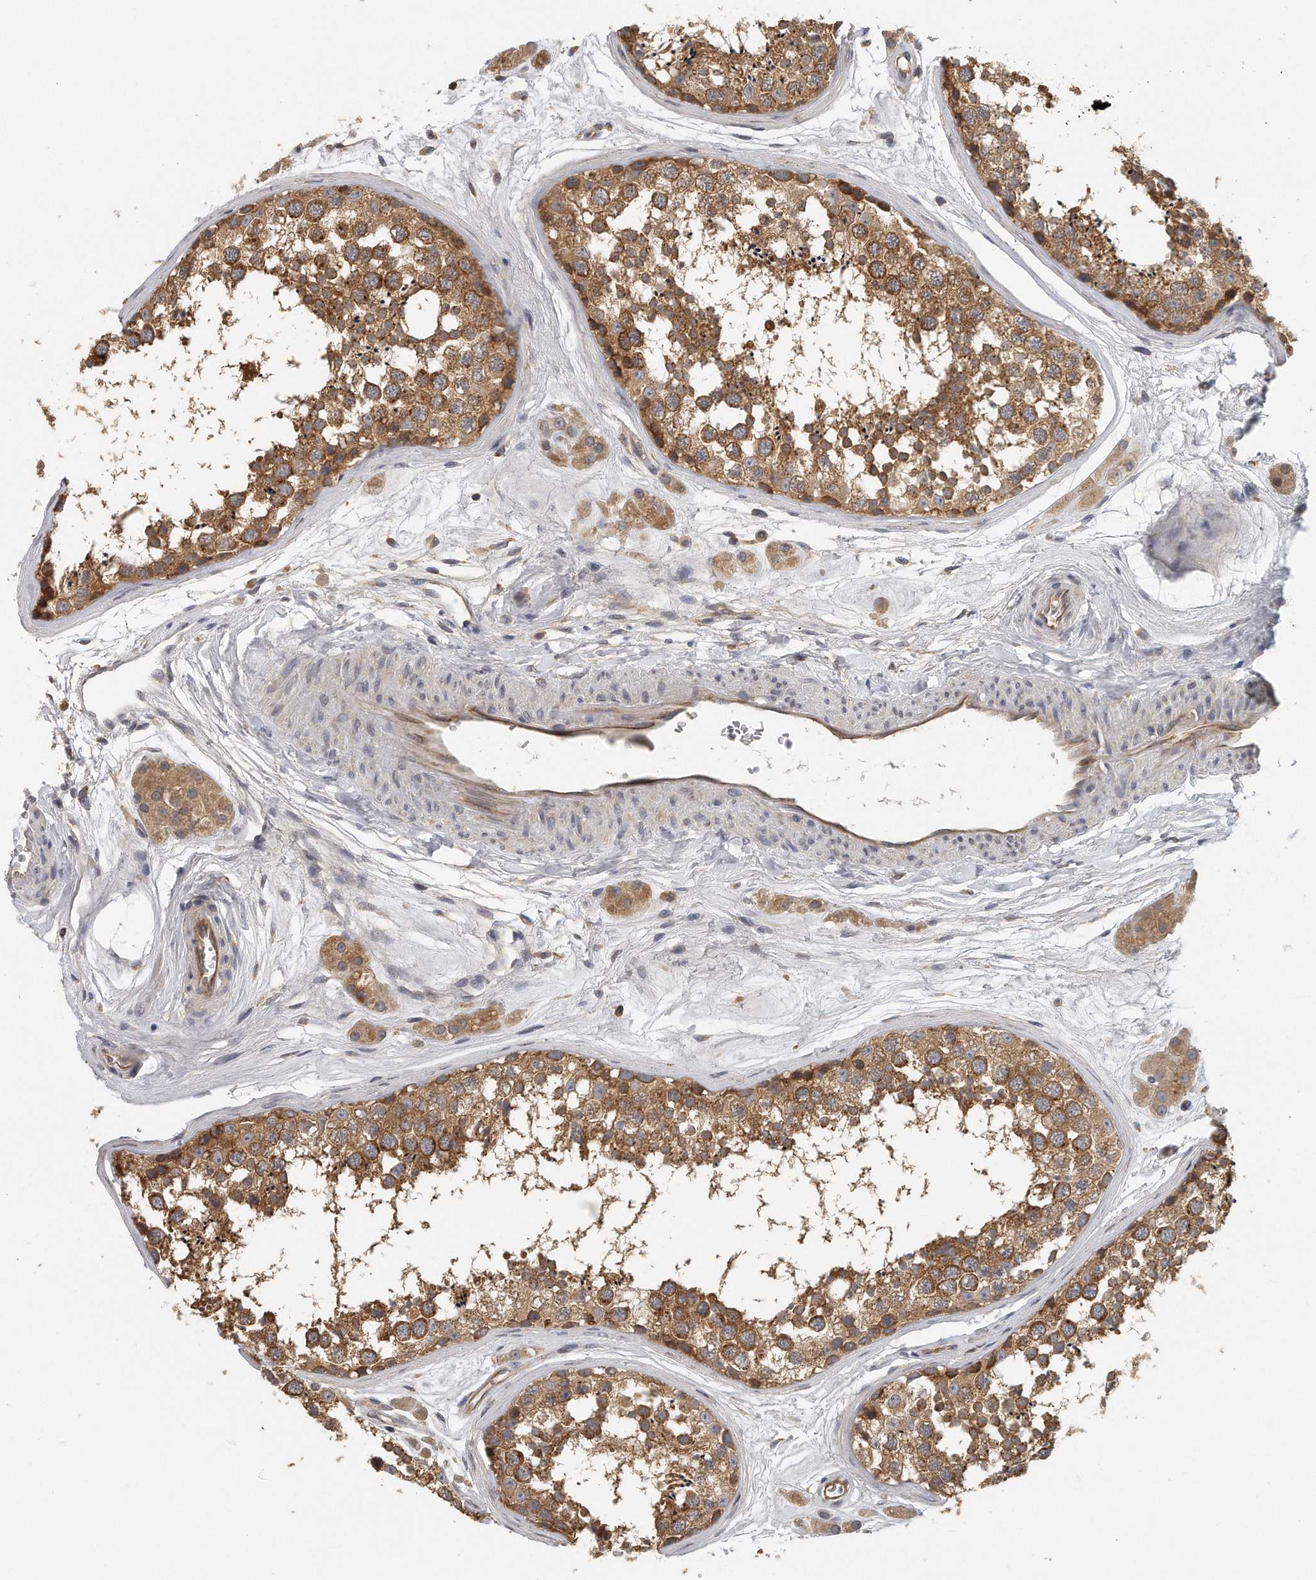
{"staining": {"intensity": "moderate", "quantity": ">75%", "location": "cytoplasmic/membranous"}, "tissue": "testis", "cell_type": "Cells in seminiferous ducts", "image_type": "normal", "snomed": [{"axis": "morphology", "description": "Normal tissue, NOS"}, {"axis": "topography", "description": "Testis"}], "caption": "Protein analysis of normal testis demonstrates moderate cytoplasmic/membranous positivity in about >75% of cells in seminiferous ducts.", "gene": "EIF3I", "patient": {"sex": "male", "age": 56}}